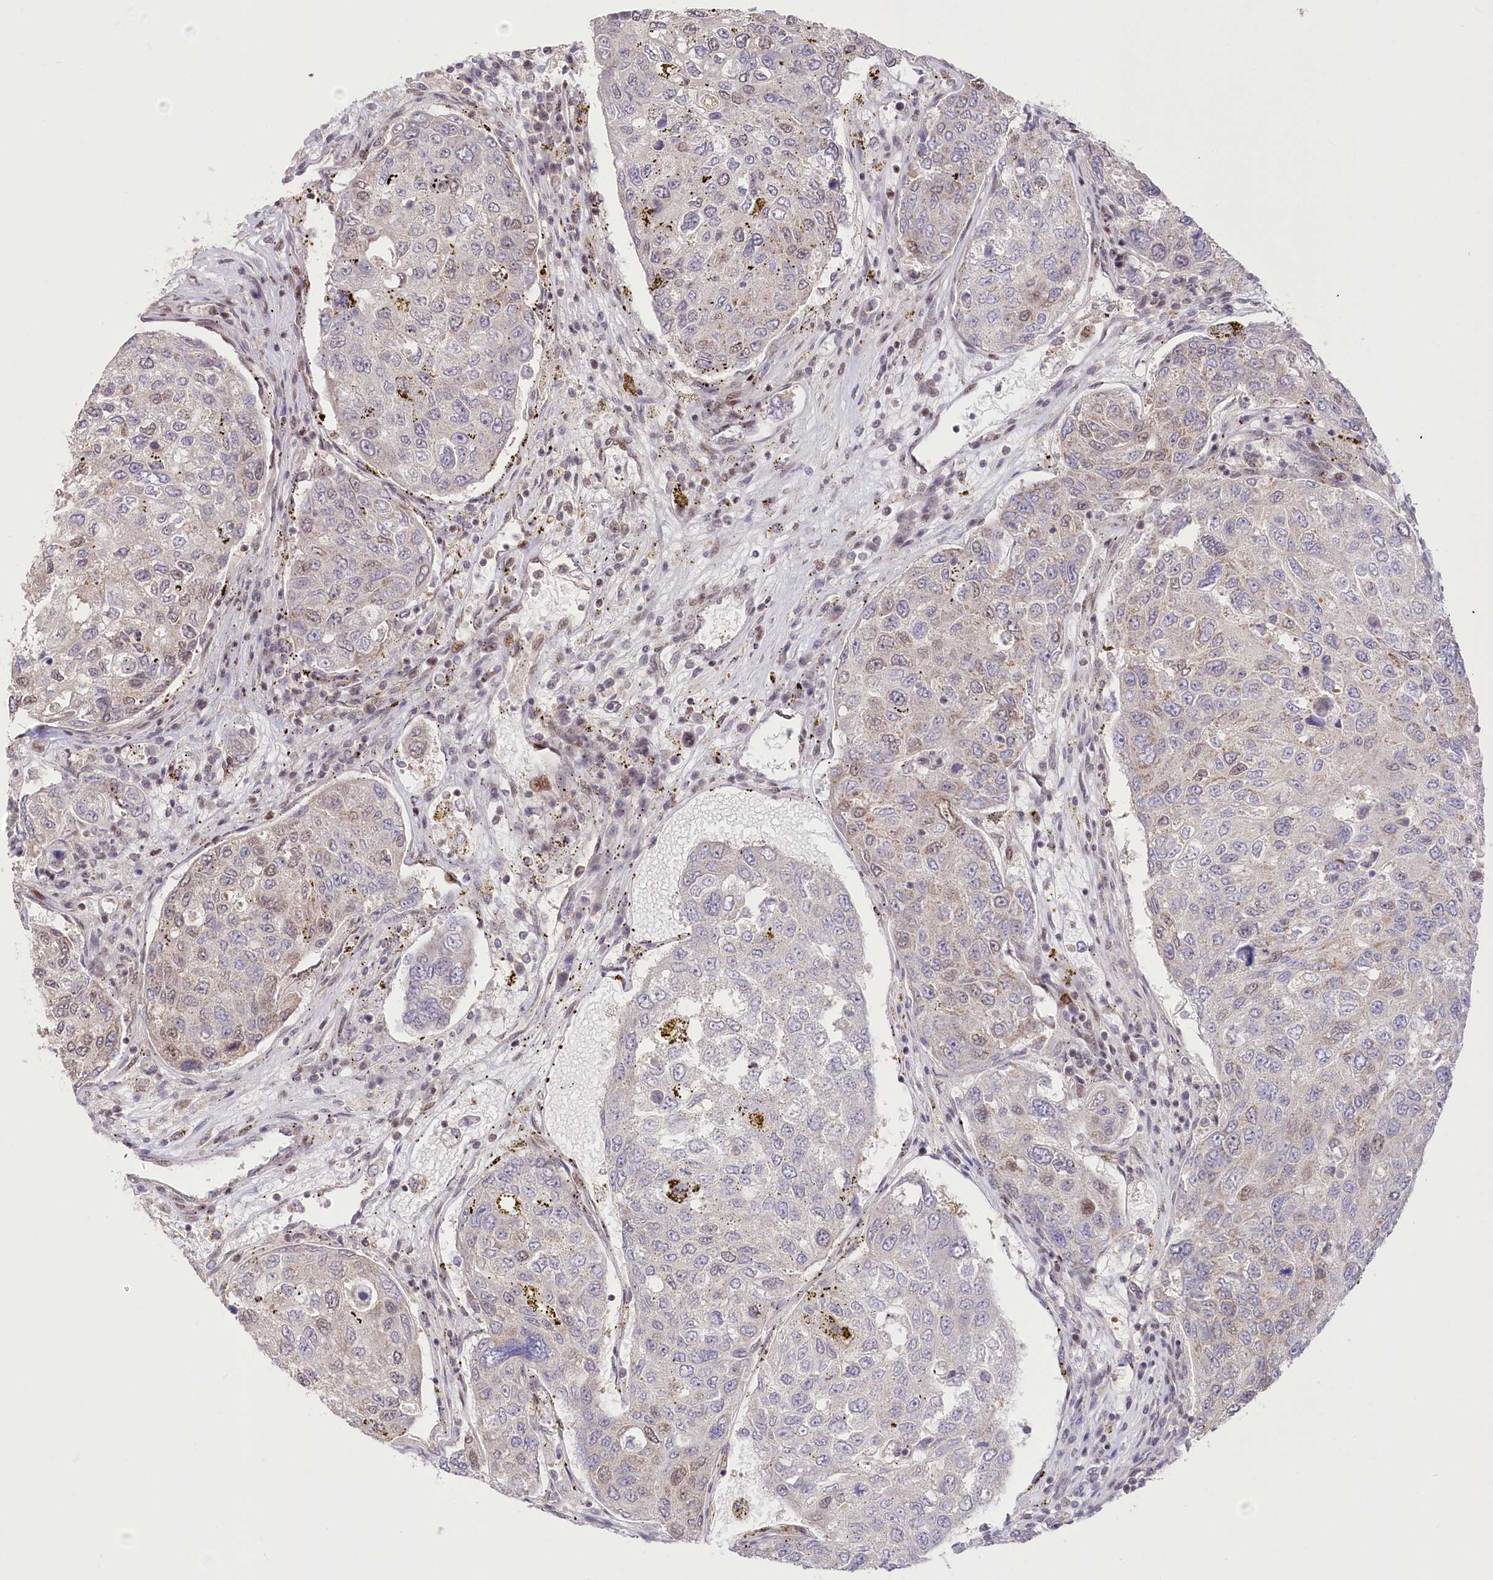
{"staining": {"intensity": "negative", "quantity": "none", "location": "none"}, "tissue": "urothelial cancer", "cell_type": "Tumor cells", "image_type": "cancer", "snomed": [{"axis": "morphology", "description": "Urothelial carcinoma, High grade"}, {"axis": "topography", "description": "Lymph node"}, {"axis": "topography", "description": "Urinary bladder"}], "caption": "Immunohistochemical staining of urothelial cancer displays no significant expression in tumor cells. (Stains: DAB (3,3'-diaminobenzidine) immunohistochemistry (IHC) with hematoxylin counter stain, Microscopy: brightfield microscopy at high magnification).", "gene": "PYURF", "patient": {"sex": "male", "age": 51}}